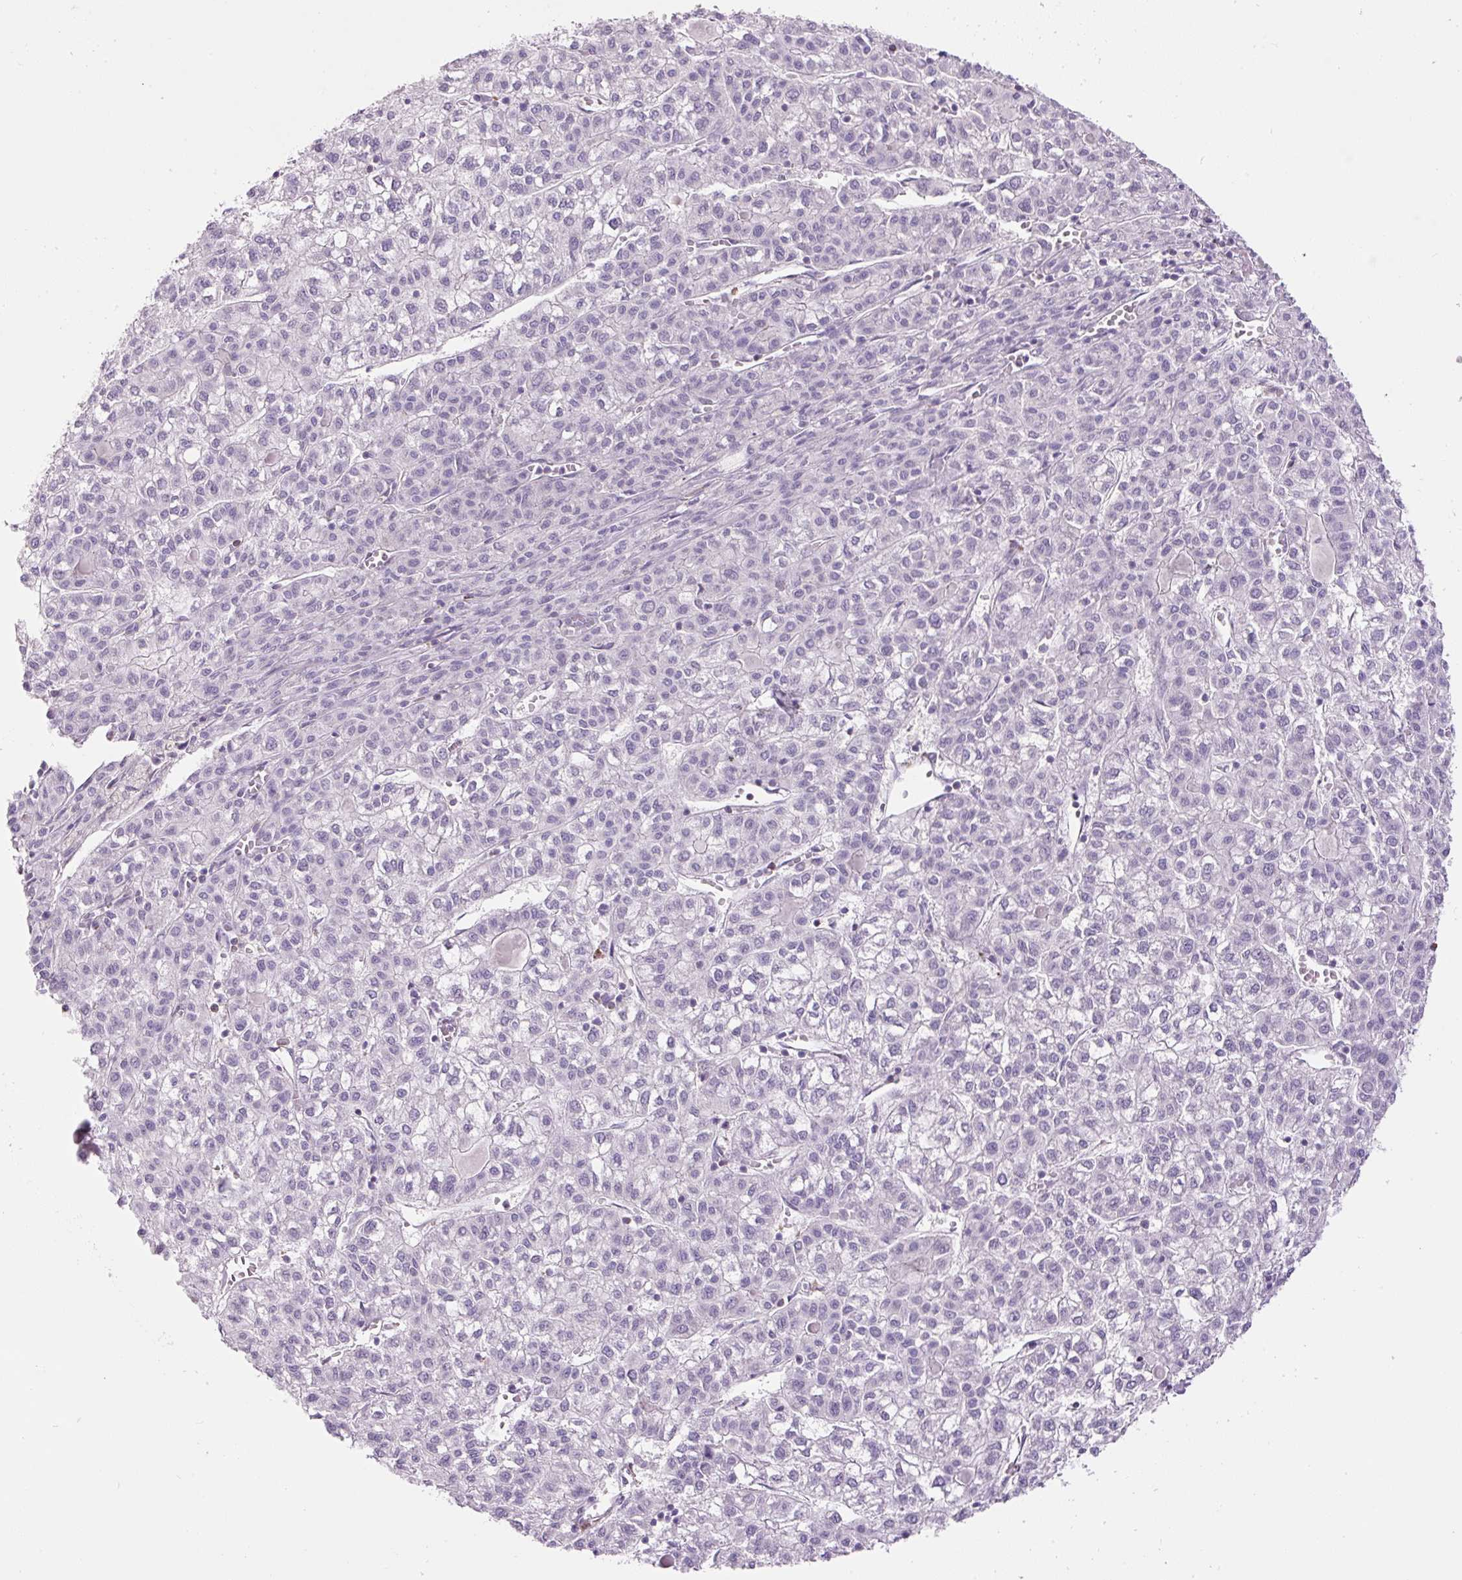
{"staining": {"intensity": "negative", "quantity": "none", "location": "none"}, "tissue": "liver cancer", "cell_type": "Tumor cells", "image_type": "cancer", "snomed": [{"axis": "morphology", "description": "Carcinoma, Hepatocellular, NOS"}, {"axis": "topography", "description": "Liver"}], "caption": "The IHC image has no significant expression in tumor cells of liver cancer (hepatocellular carcinoma) tissue.", "gene": "B3GALT5", "patient": {"sex": "female", "age": 43}}